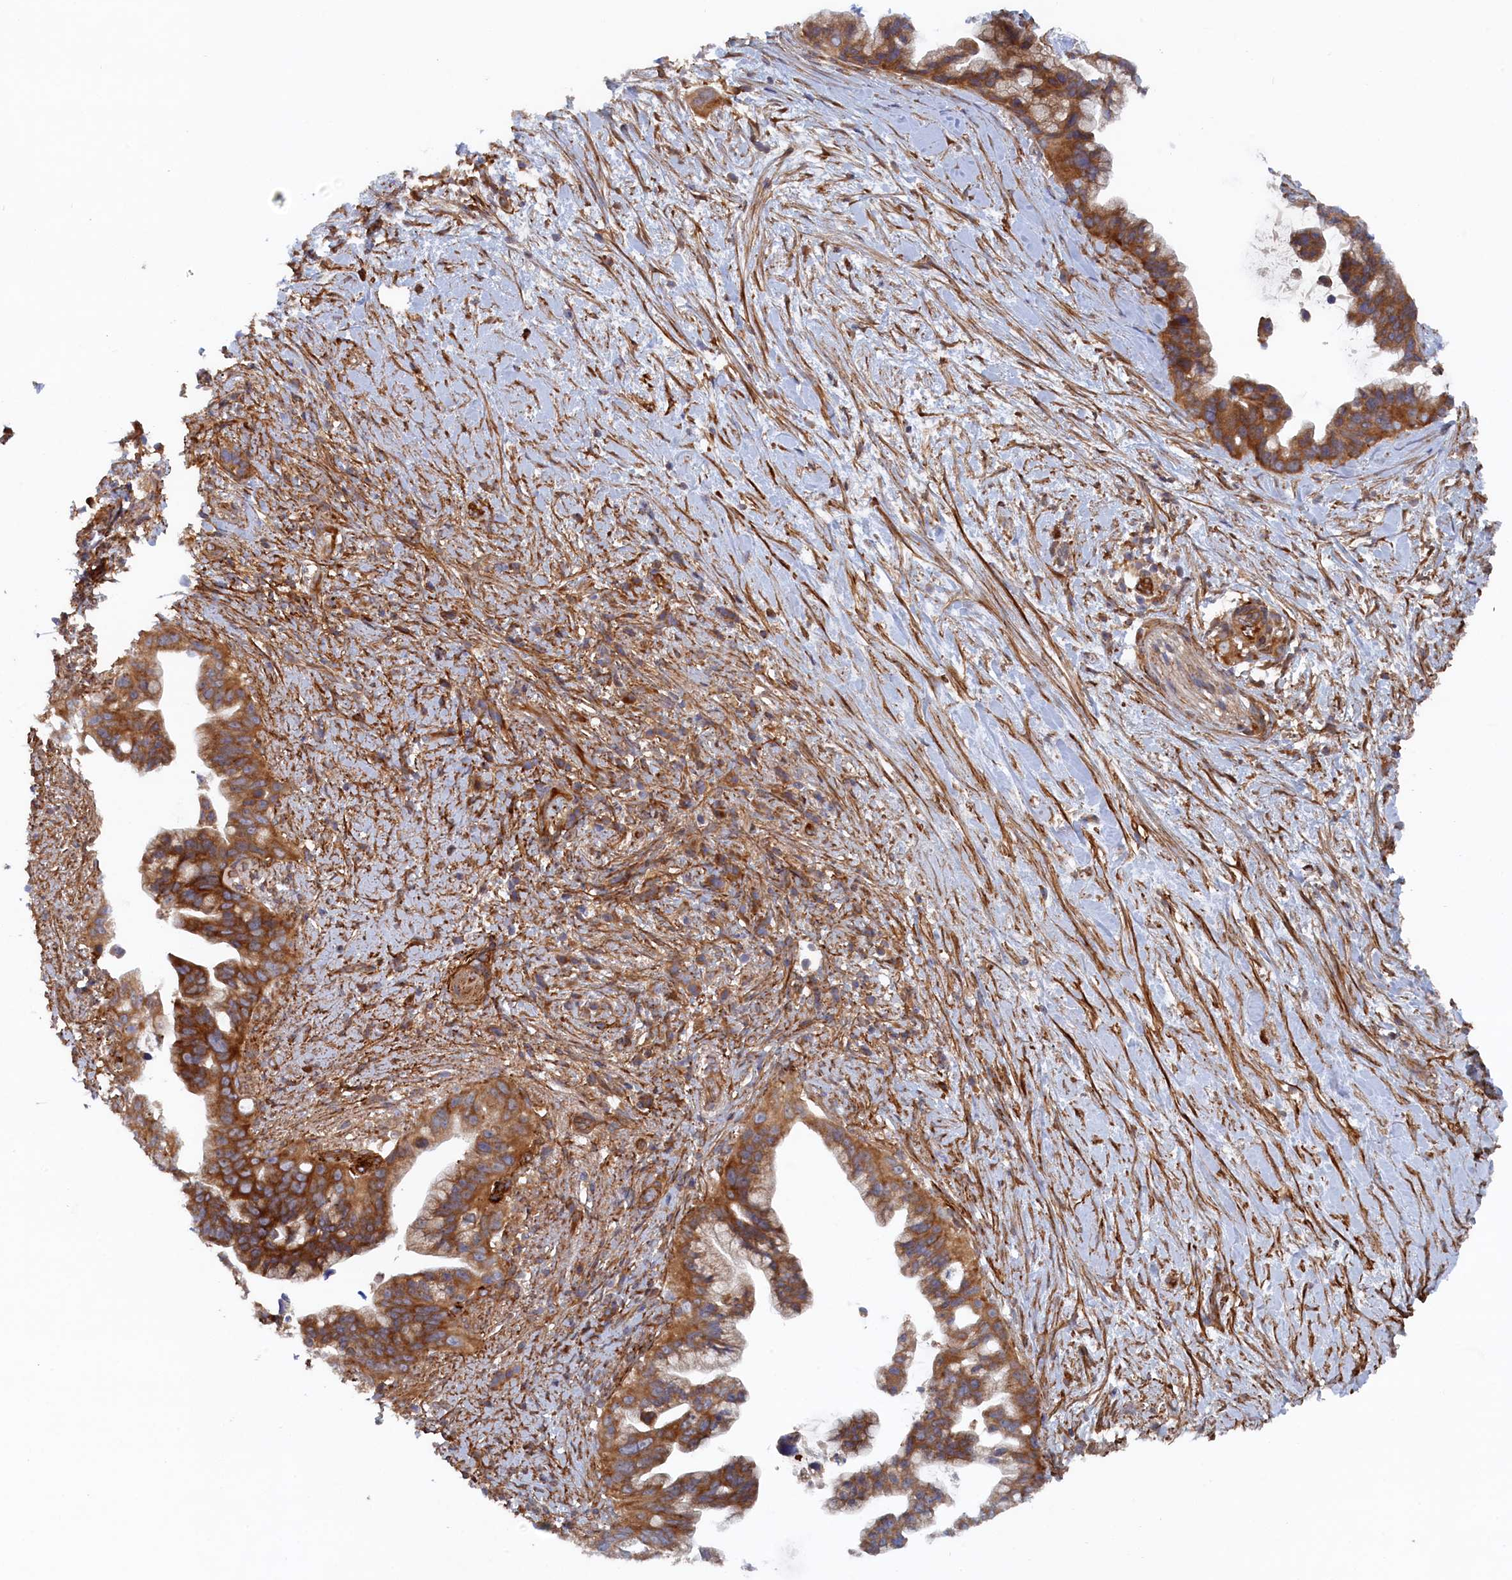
{"staining": {"intensity": "moderate", "quantity": ">75%", "location": "cytoplasmic/membranous"}, "tissue": "pancreatic cancer", "cell_type": "Tumor cells", "image_type": "cancer", "snomed": [{"axis": "morphology", "description": "Adenocarcinoma, NOS"}, {"axis": "topography", "description": "Pancreas"}], "caption": "Moderate cytoplasmic/membranous staining is identified in approximately >75% of tumor cells in adenocarcinoma (pancreatic).", "gene": "TMEM196", "patient": {"sex": "female", "age": 83}}